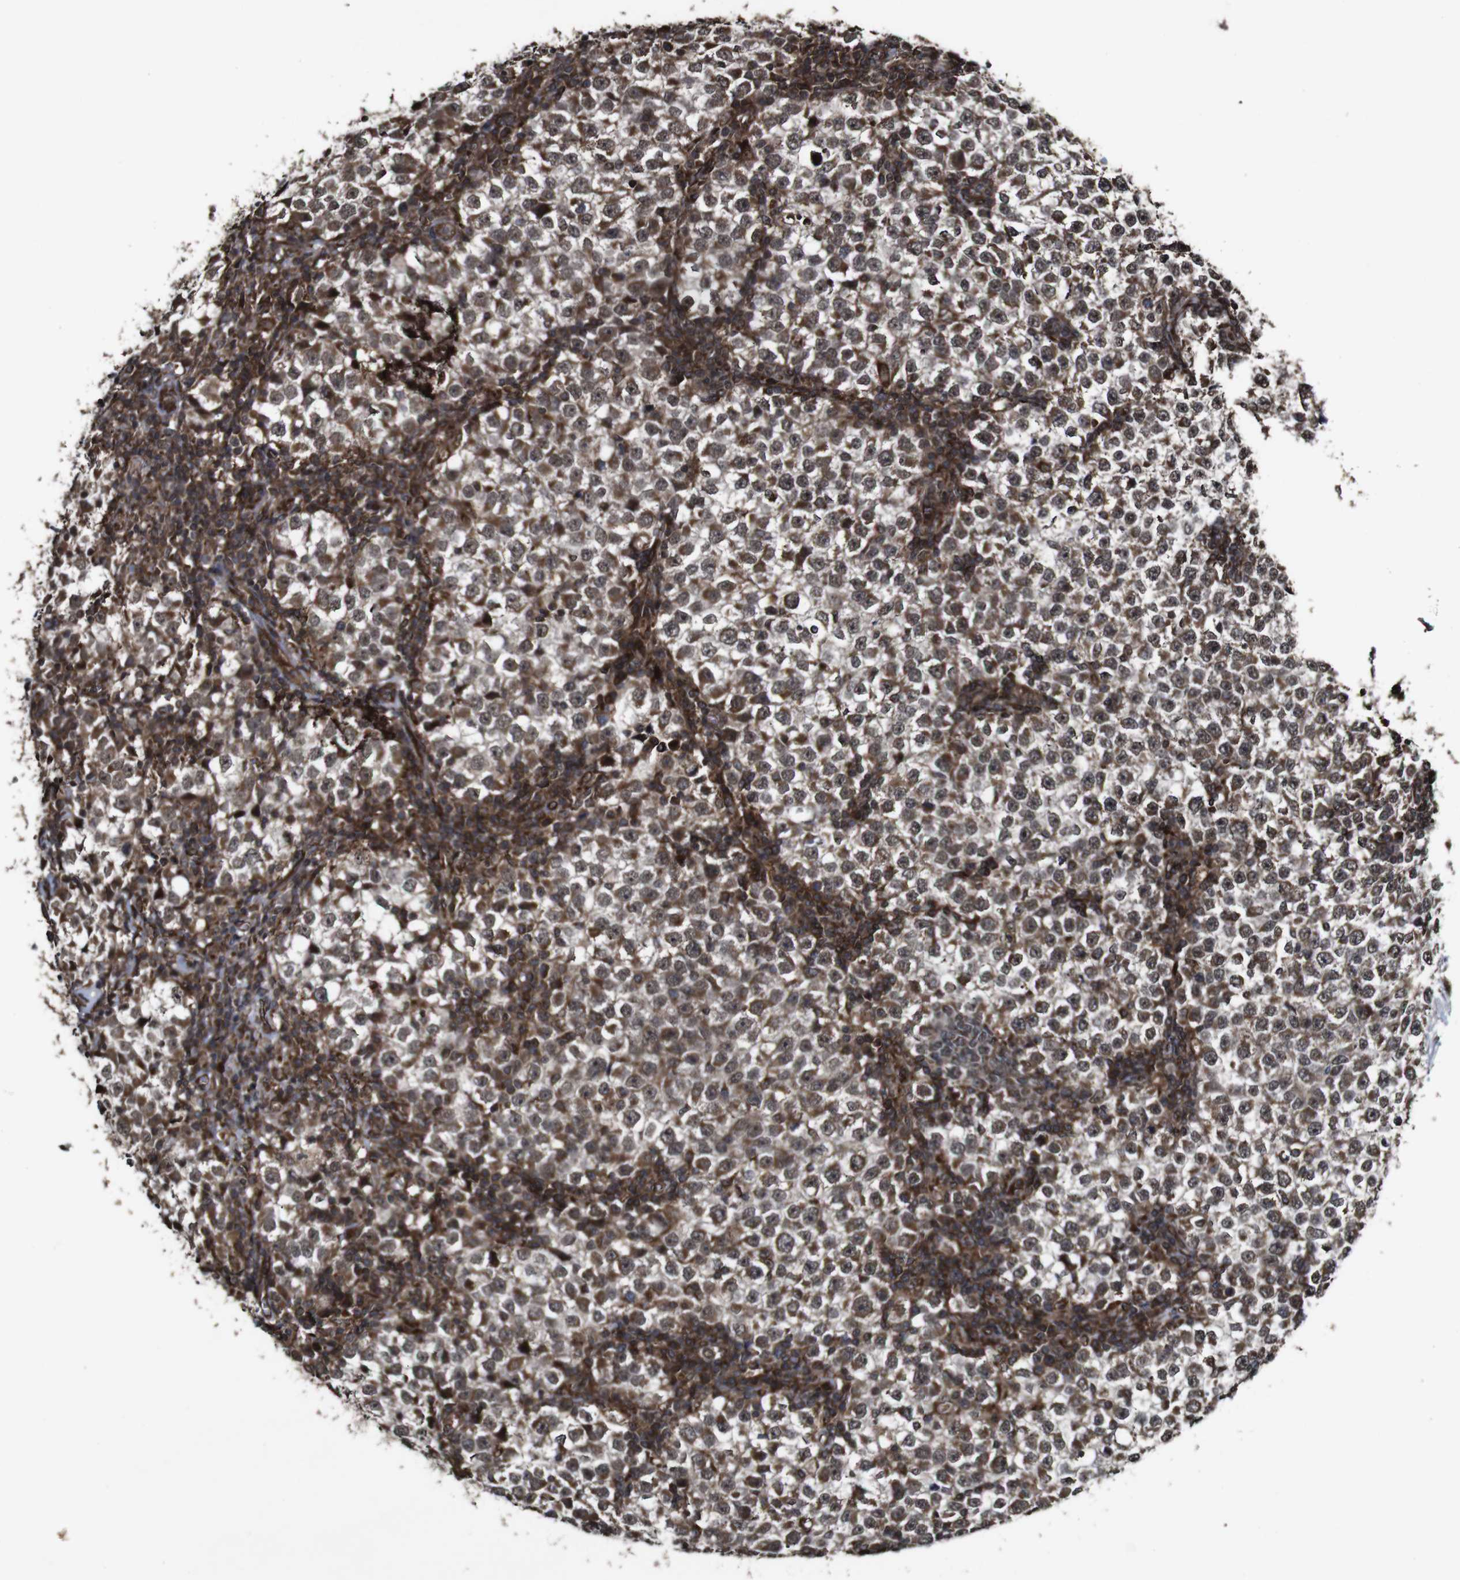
{"staining": {"intensity": "strong", "quantity": "25%-75%", "location": "cytoplasmic/membranous"}, "tissue": "testis cancer", "cell_type": "Tumor cells", "image_type": "cancer", "snomed": [{"axis": "morphology", "description": "Seminoma, NOS"}, {"axis": "topography", "description": "Testis"}], "caption": "Testis cancer (seminoma) was stained to show a protein in brown. There is high levels of strong cytoplasmic/membranous positivity in approximately 25%-75% of tumor cells.", "gene": "BTN3A3", "patient": {"sex": "male", "age": 65}}